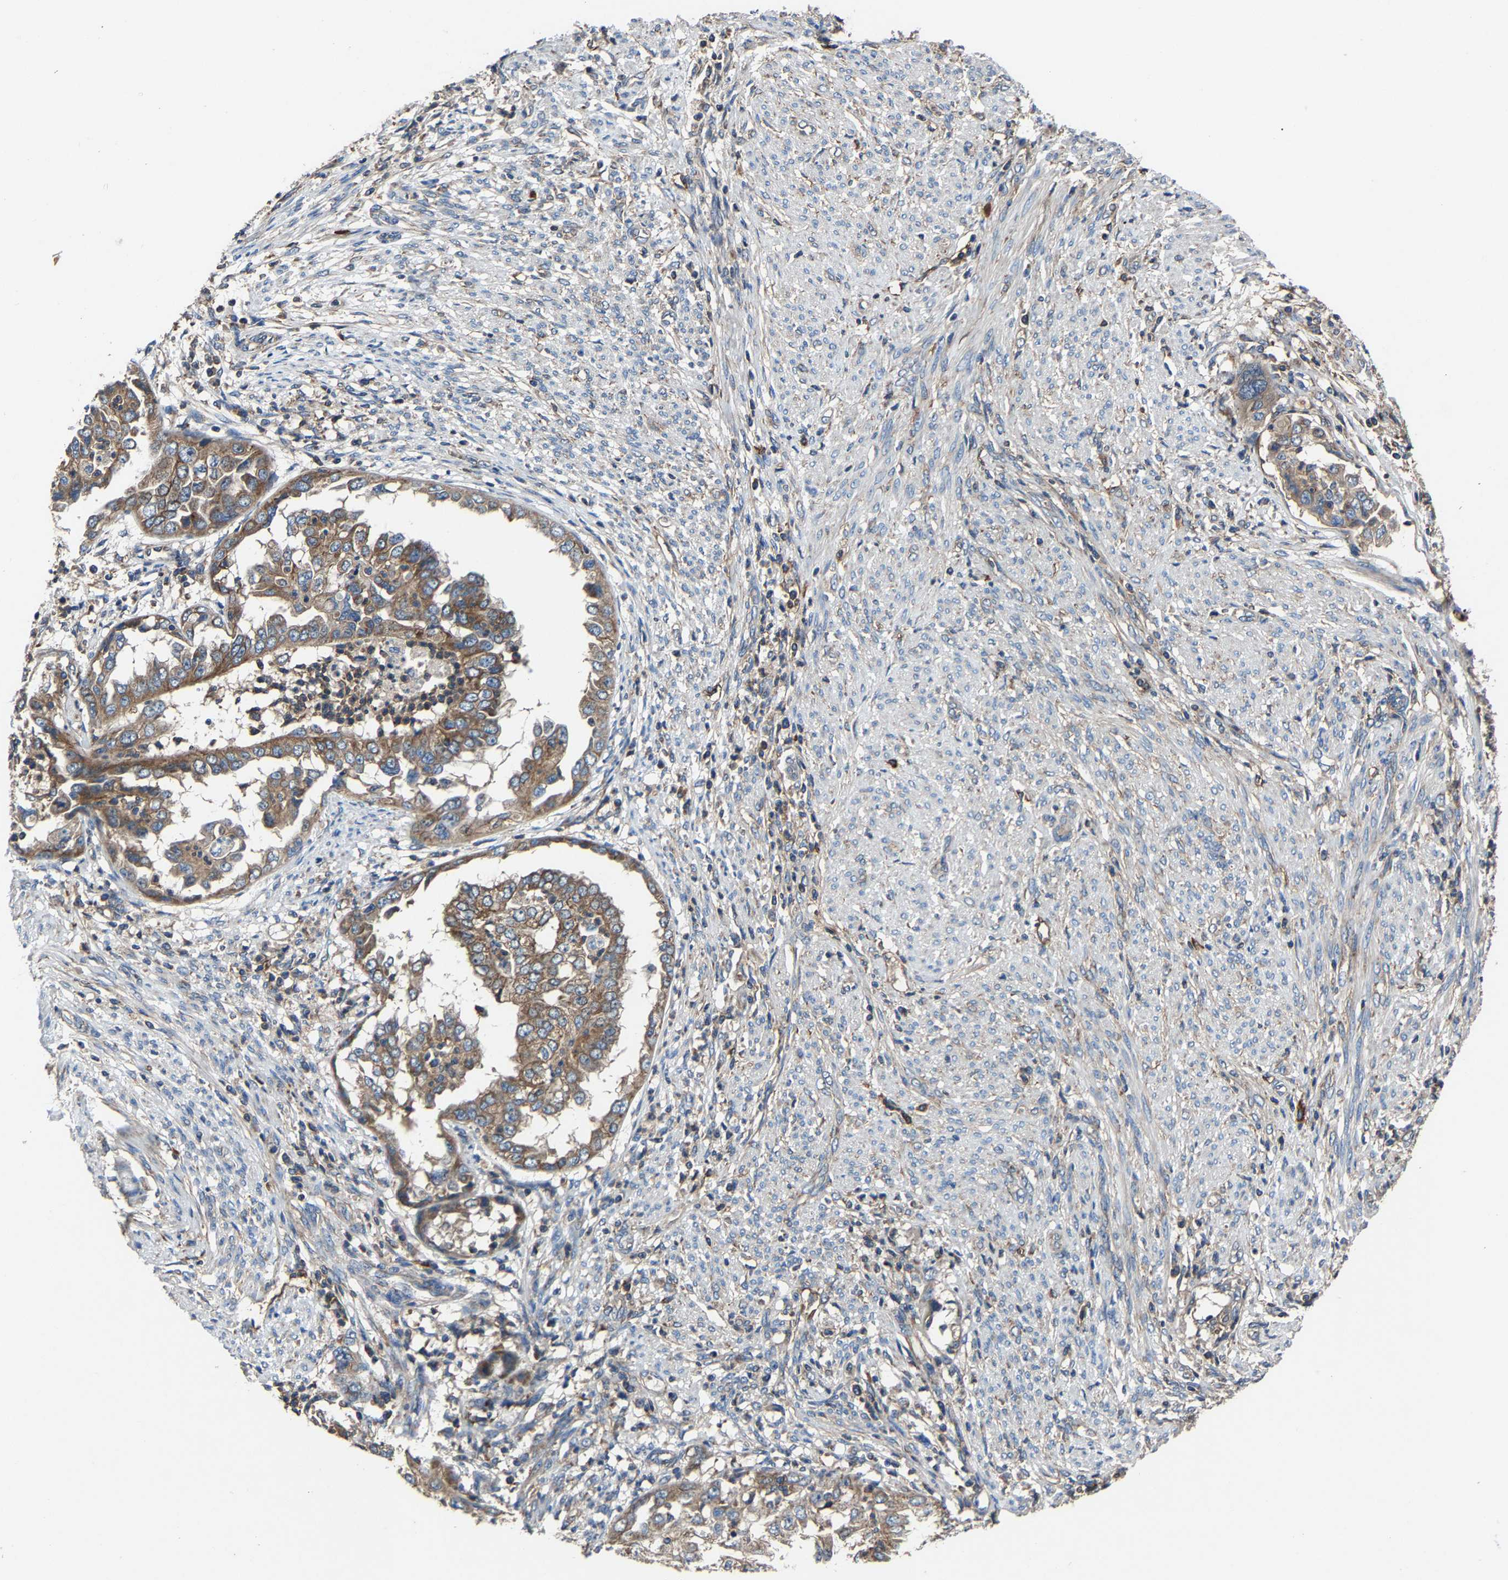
{"staining": {"intensity": "moderate", "quantity": ">75%", "location": "cytoplasmic/membranous"}, "tissue": "endometrial cancer", "cell_type": "Tumor cells", "image_type": "cancer", "snomed": [{"axis": "morphology", "description": "Adenocarcinoma, NOS"}, {"axis": "topography", "description": "Endometrium"}], "caption": "Immunohistochemical staining of endometrial cancer shows medium levels of moderate cytoplasmic/membranous protein staining in about >75% of tumor cells. (IHC, brightfield microscopy, high magnification).", "gene": "KIAA1958", "patient": {"sex": "female", "age": 85}}